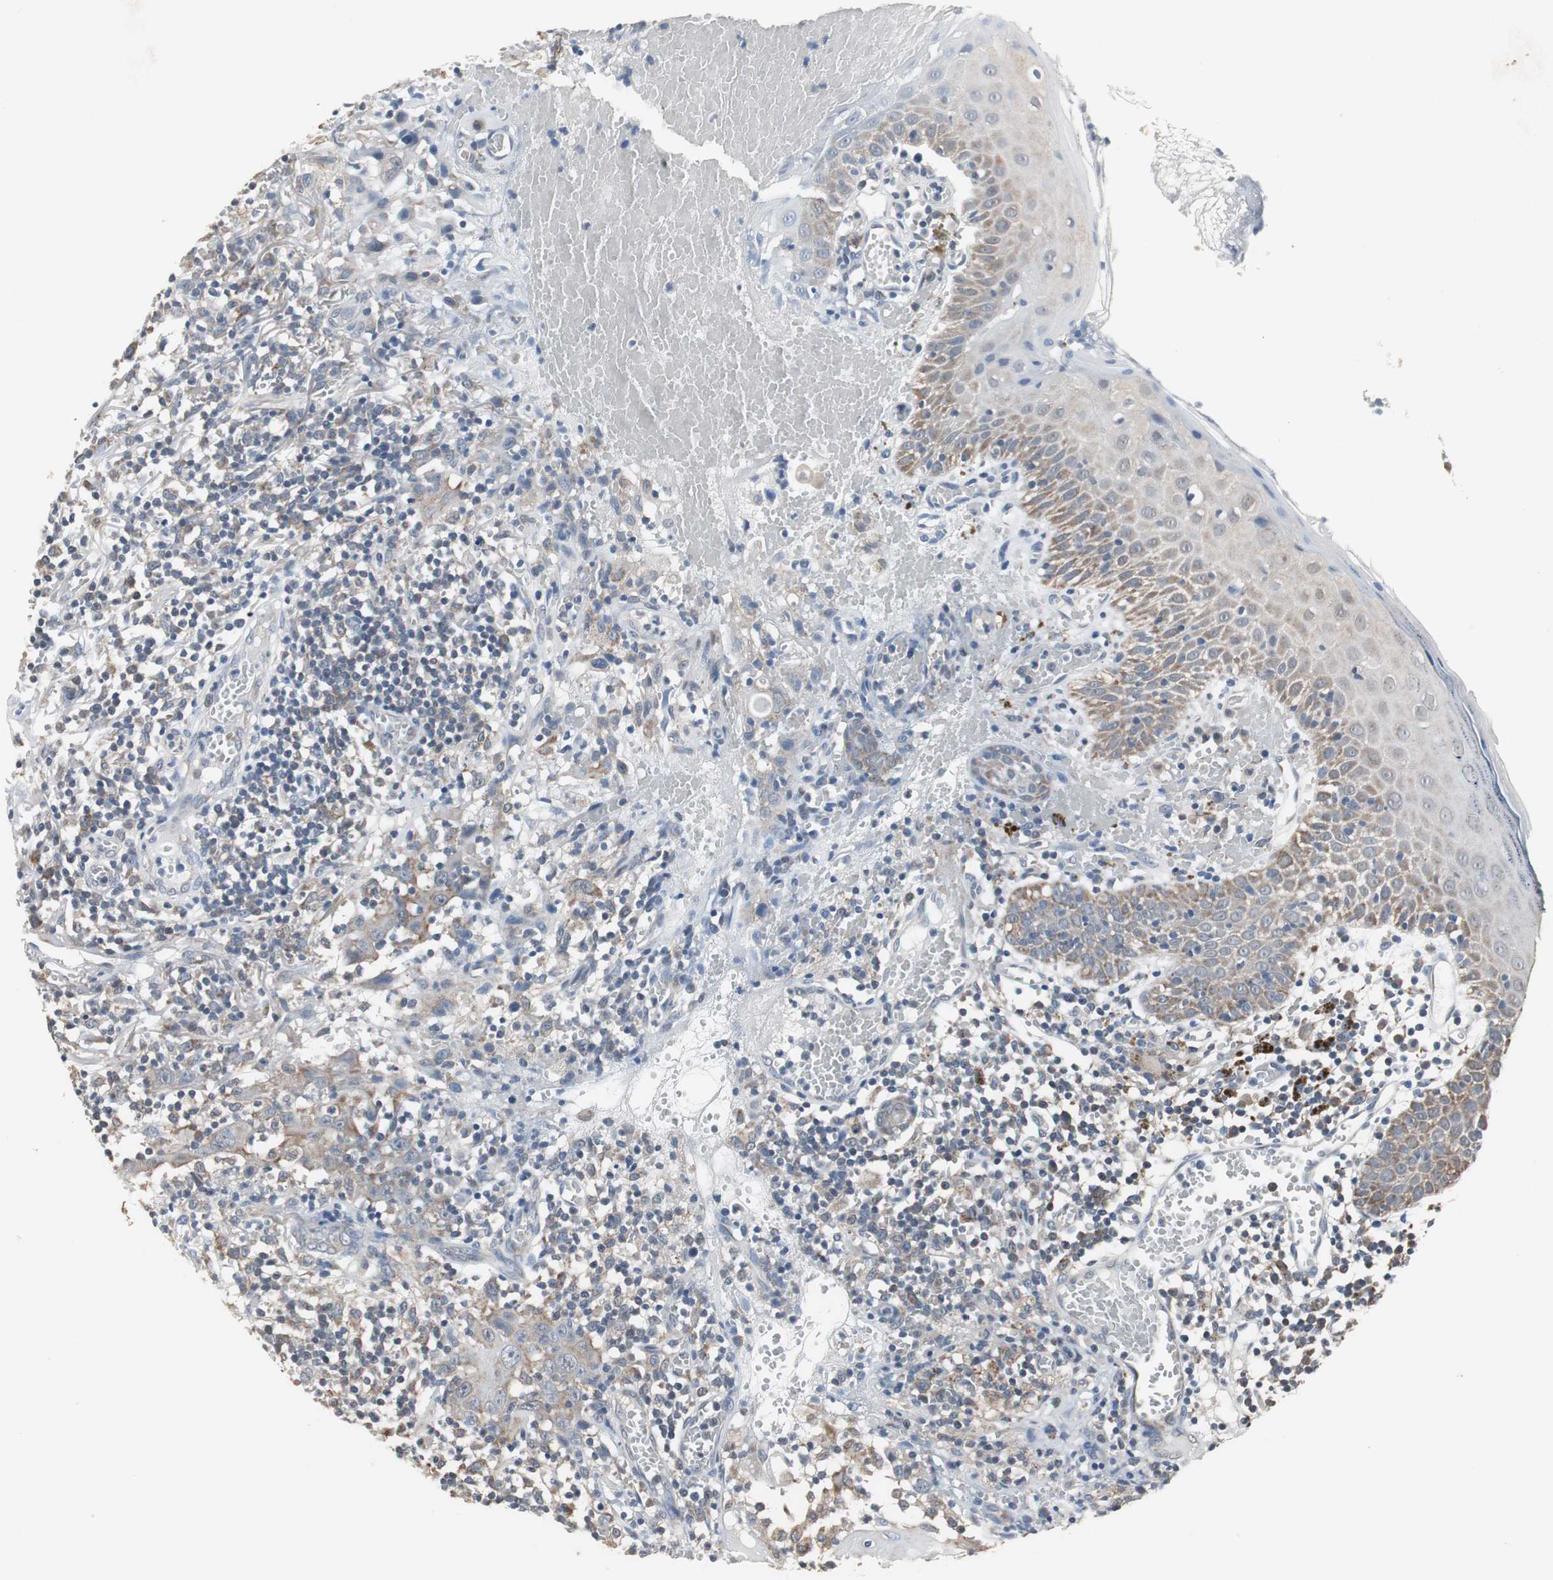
{"staining": {"intensity": "weak", "quantity": "25%-75%", "location": "cytoplasmic/membranous"}, "tissue": "thyroid cancer", "cell_type": "Tumor cells", "image_type": "cancer", "snomed": [{"axis": "morphology", "description": "Carcinoma, NOS"}, {"axis": "topography", "description": "Thyroid gland"}], "caption": "Carcinoma (thyroid) stained for a protein shows weak cytoplasmic/membranous positivity in tumor cells.", "gene": "ZSCAN22", "patient": {"sex": "female", "age": 77}}